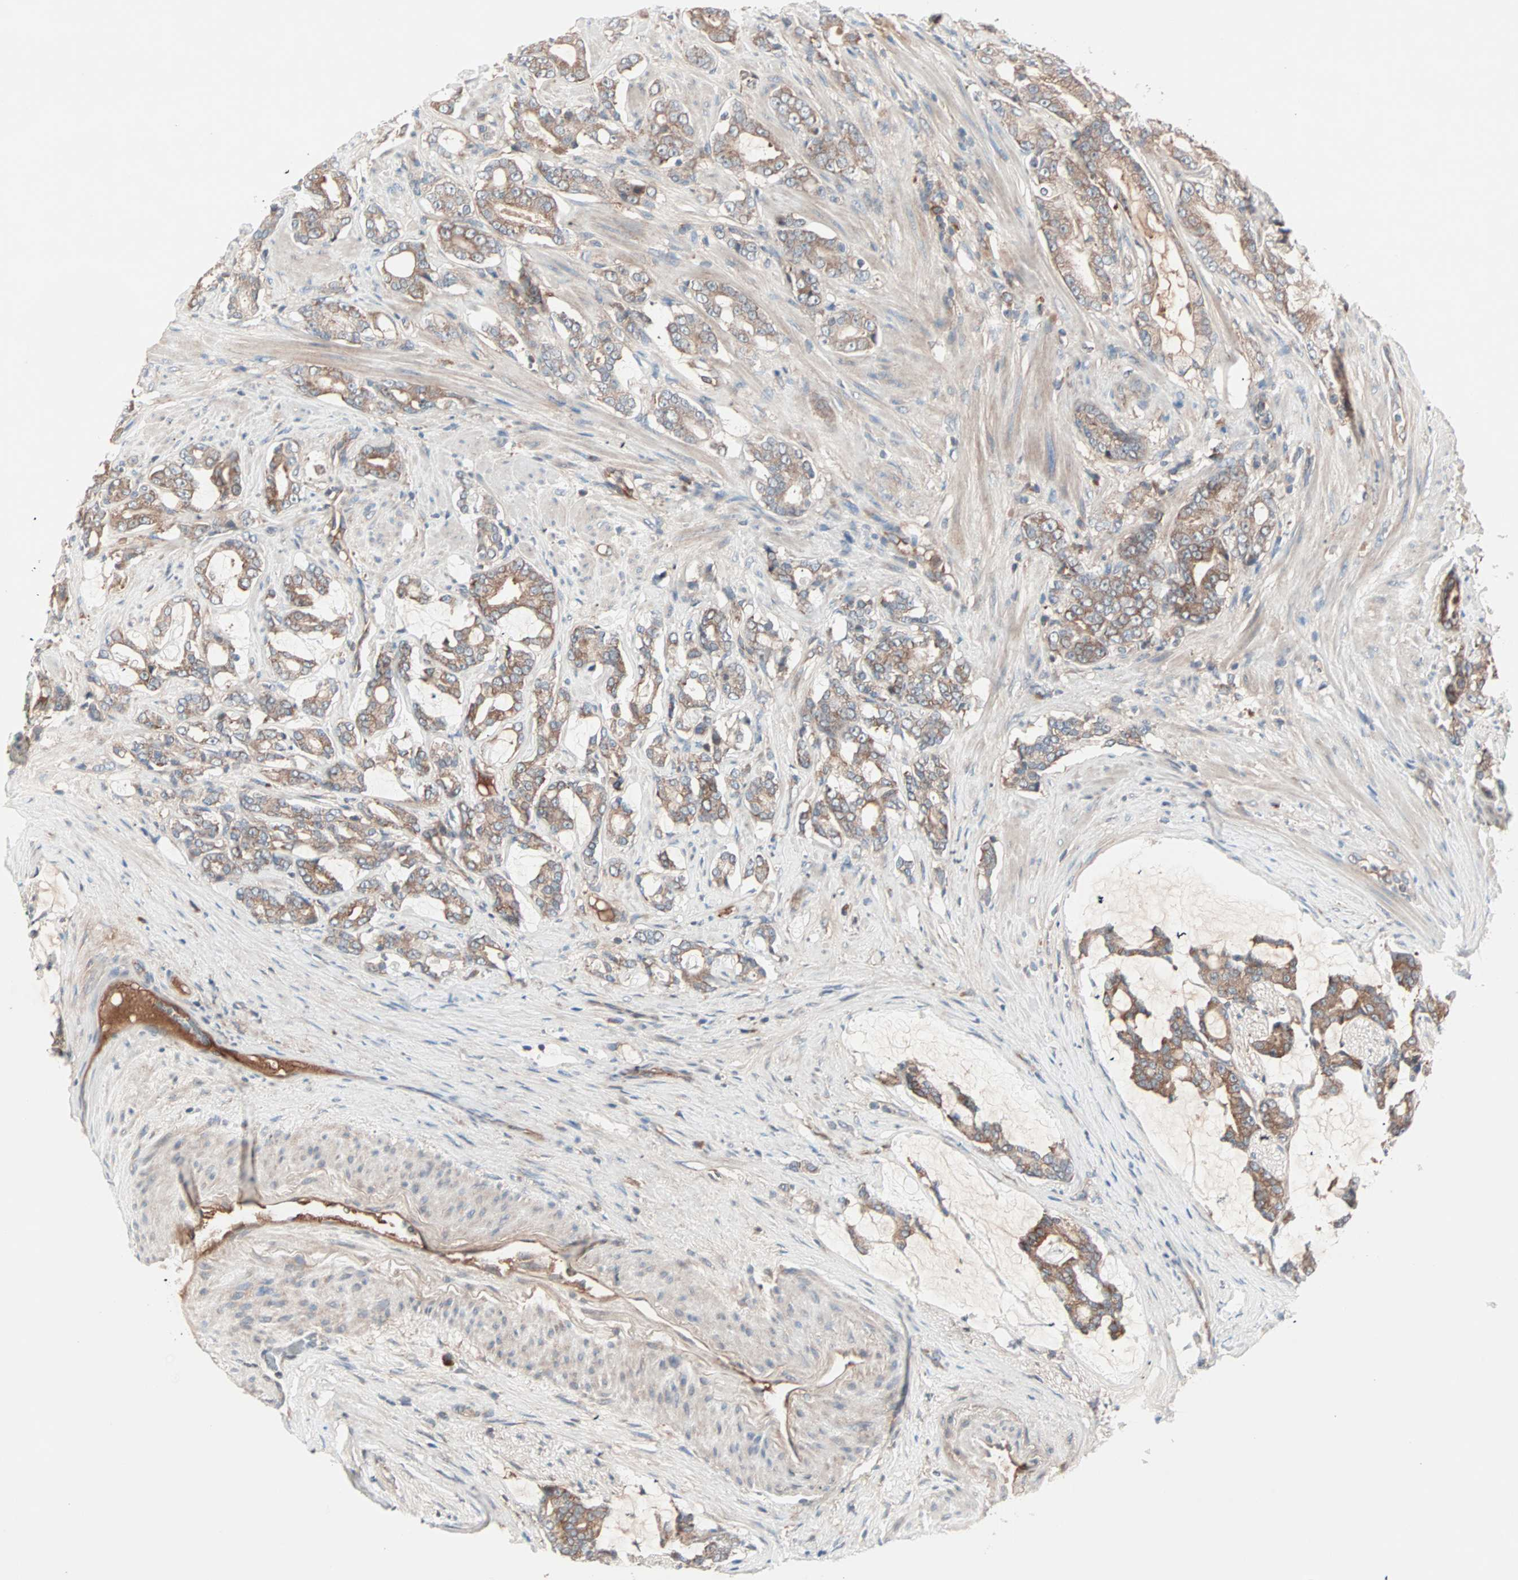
{"staining": {"intensity": "moderate", "quantity": ">75%", "location": "cytoplasmic/membranous"}, "tissue": "prostate cancer", "cell_type": "Tumor cells", "image_type": "cancer", "snomed": [{"axis": "morphology", "description": "Adenocarcinoma, Low grade"}, {"axis": "topography", "description": "Prostate"}], "caption": "Immunohistochemistry photomicrograph of neoplastic tissue: human prostate cancer (adenocarcinoma (low-grade)) stained using immunohistochemistry shows medium levels of moderate protein expression localized specifically in the cytoplasmic/membranous of tumor cells, appearing as a cytoplasmic/membranous brown color.", "gene": "CAD", "patient": {"sex": "male", "age": 58}}